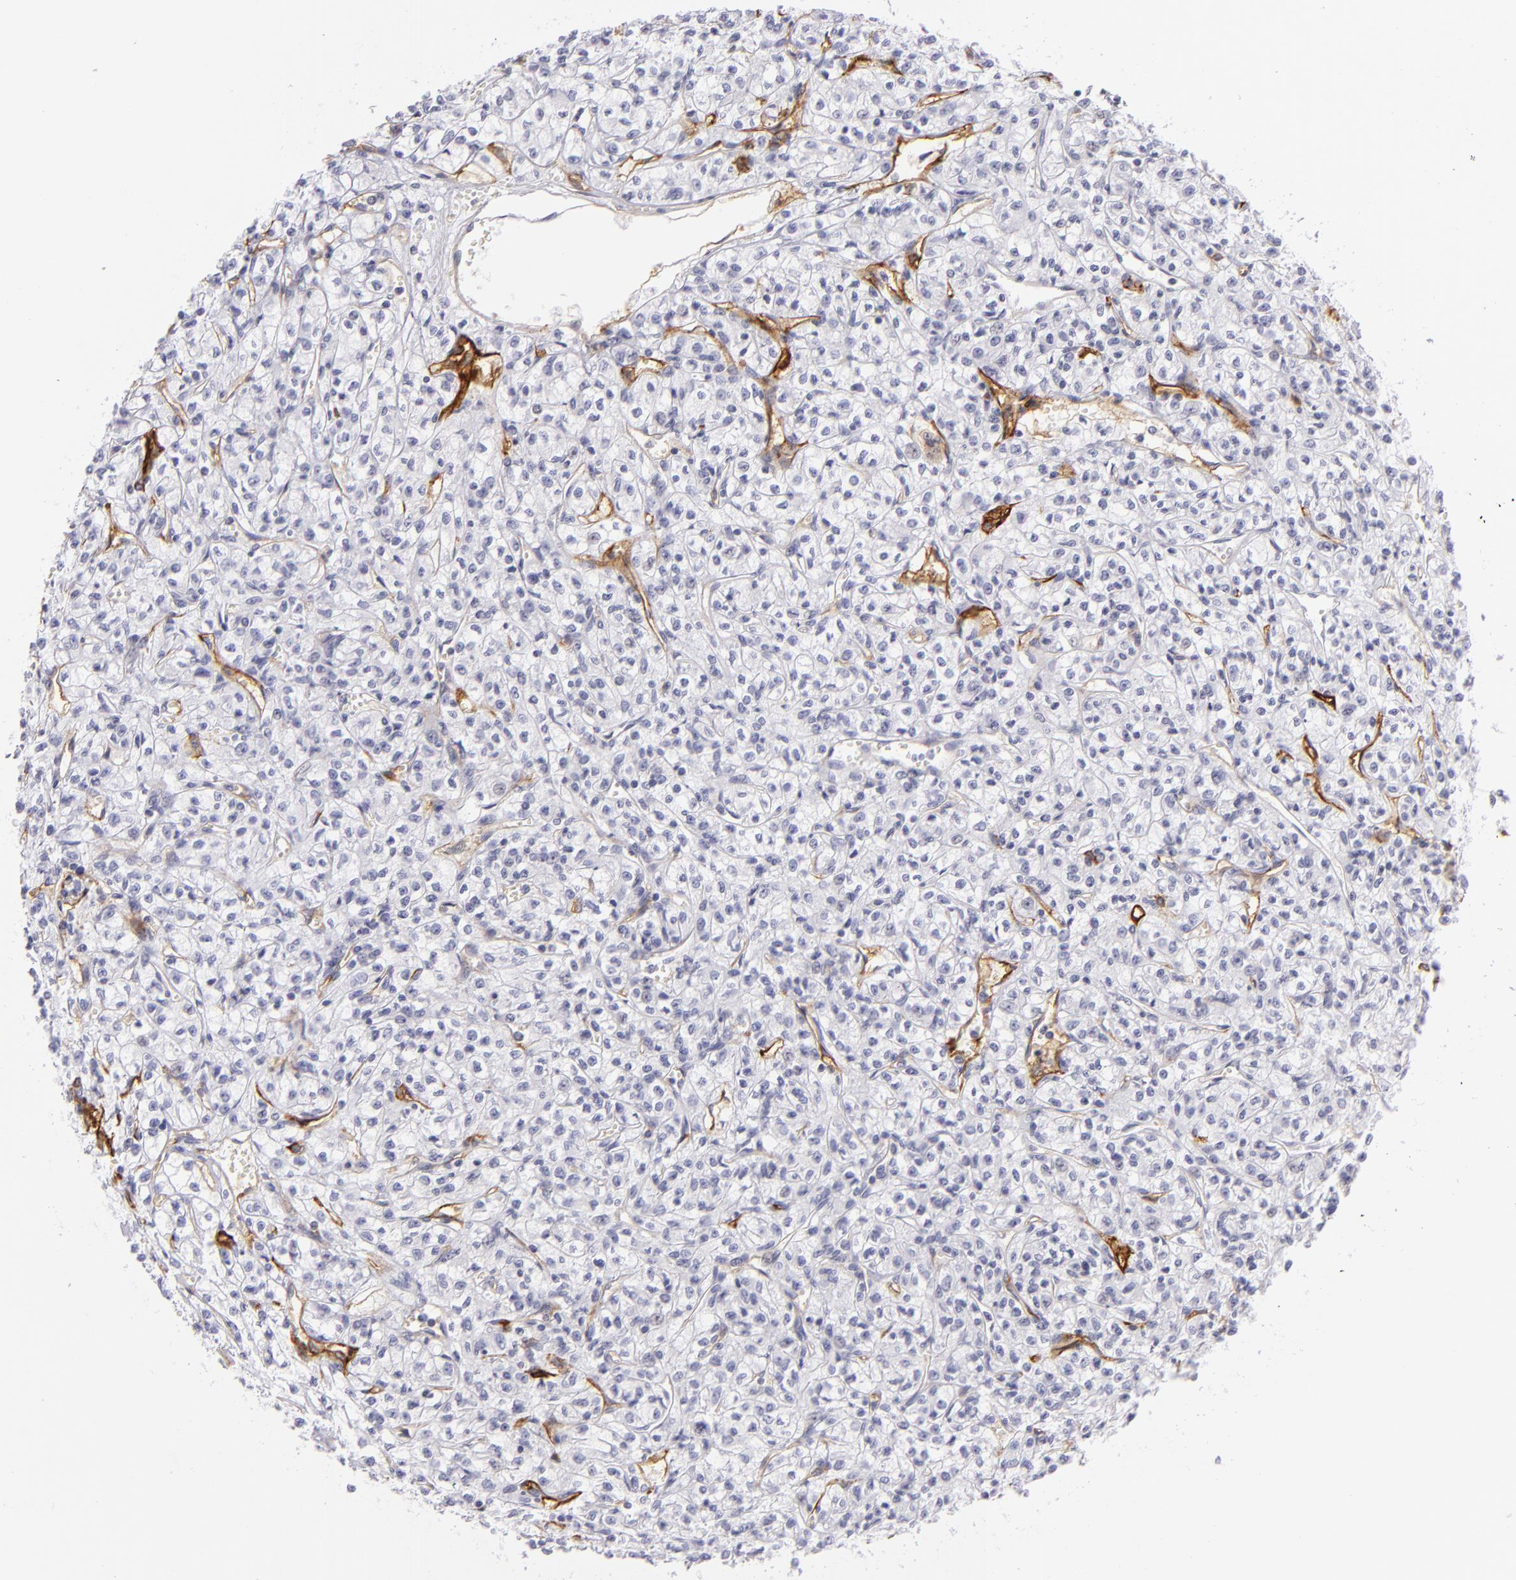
{"staining": {"intensity": "negative", "quantity": "none", "location": "none"}, "tissue": "renal cancer", "cell_type": "Tumor cells", "image_type": "cancer", "snomed": [{"axis": "morphology", "description": "Adenocarcinoma, NOS"}, {"axis": "topography", "description": "Kidney"}], "caption": "IHC image of human renal cancer (adenocarcinoma) stained for a protein (brown), which shows no staining in tumor cells.", "gene": "THBD", "patient": {"sex": "male", "age": 61}}